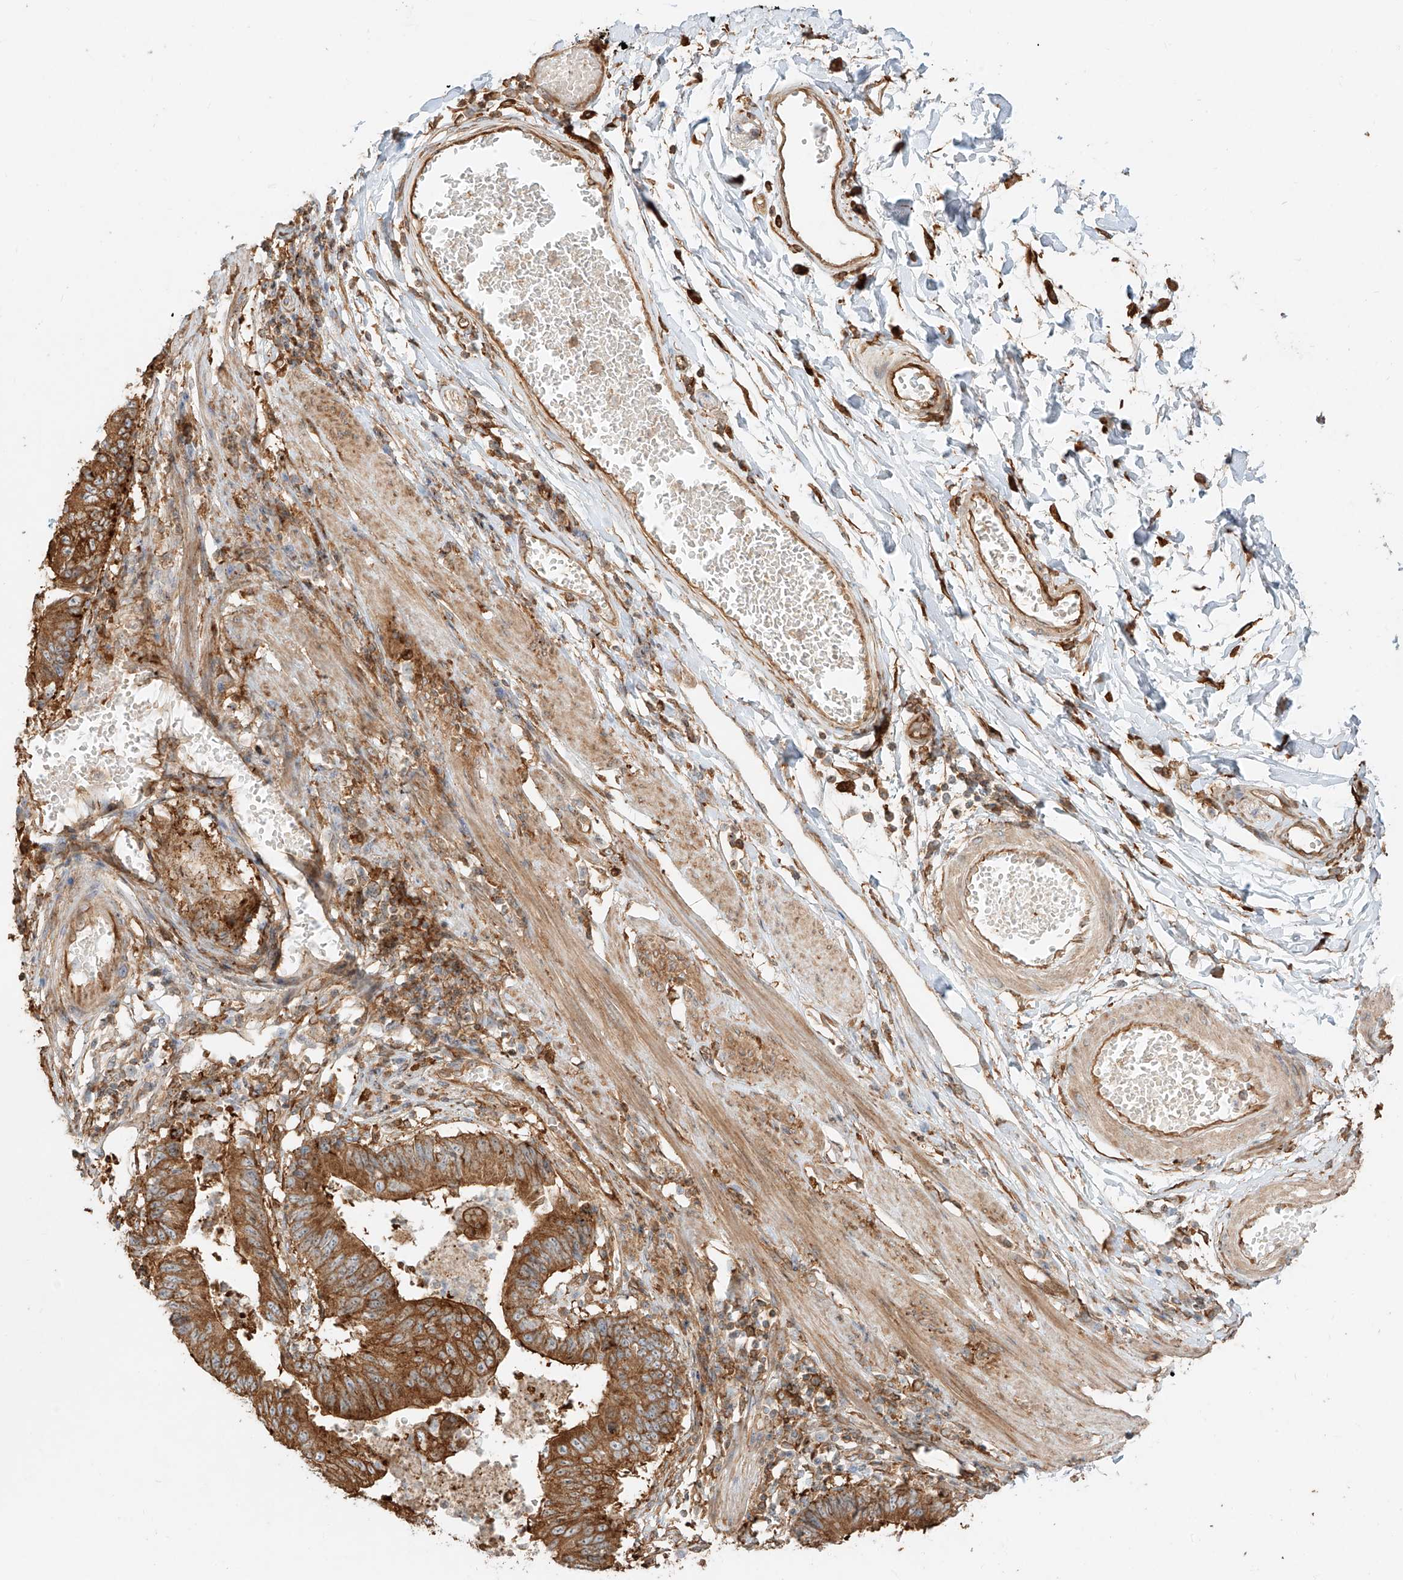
{"staining": {"intensity": "strong", "quantity": ">75%", "location": "cytoplasmic/membranous"}, "tissue": "stomach cancer", "cell_type": "Tumor cells", "image_type": "cancer", "snomed": [{"axis": "morphology", "description": "Adenocarcinoma, NOS"}, {"axis": "topography", "description": "Stomach"}], "caption": "This micrograph displays immunohistochemistry staining of stomach cancer, with high strong cytoplasmic/membranous expression in approximately >75% of tumor cells.", "gene": "SNX9", "patient": {"sex": "male", "age": 59}}